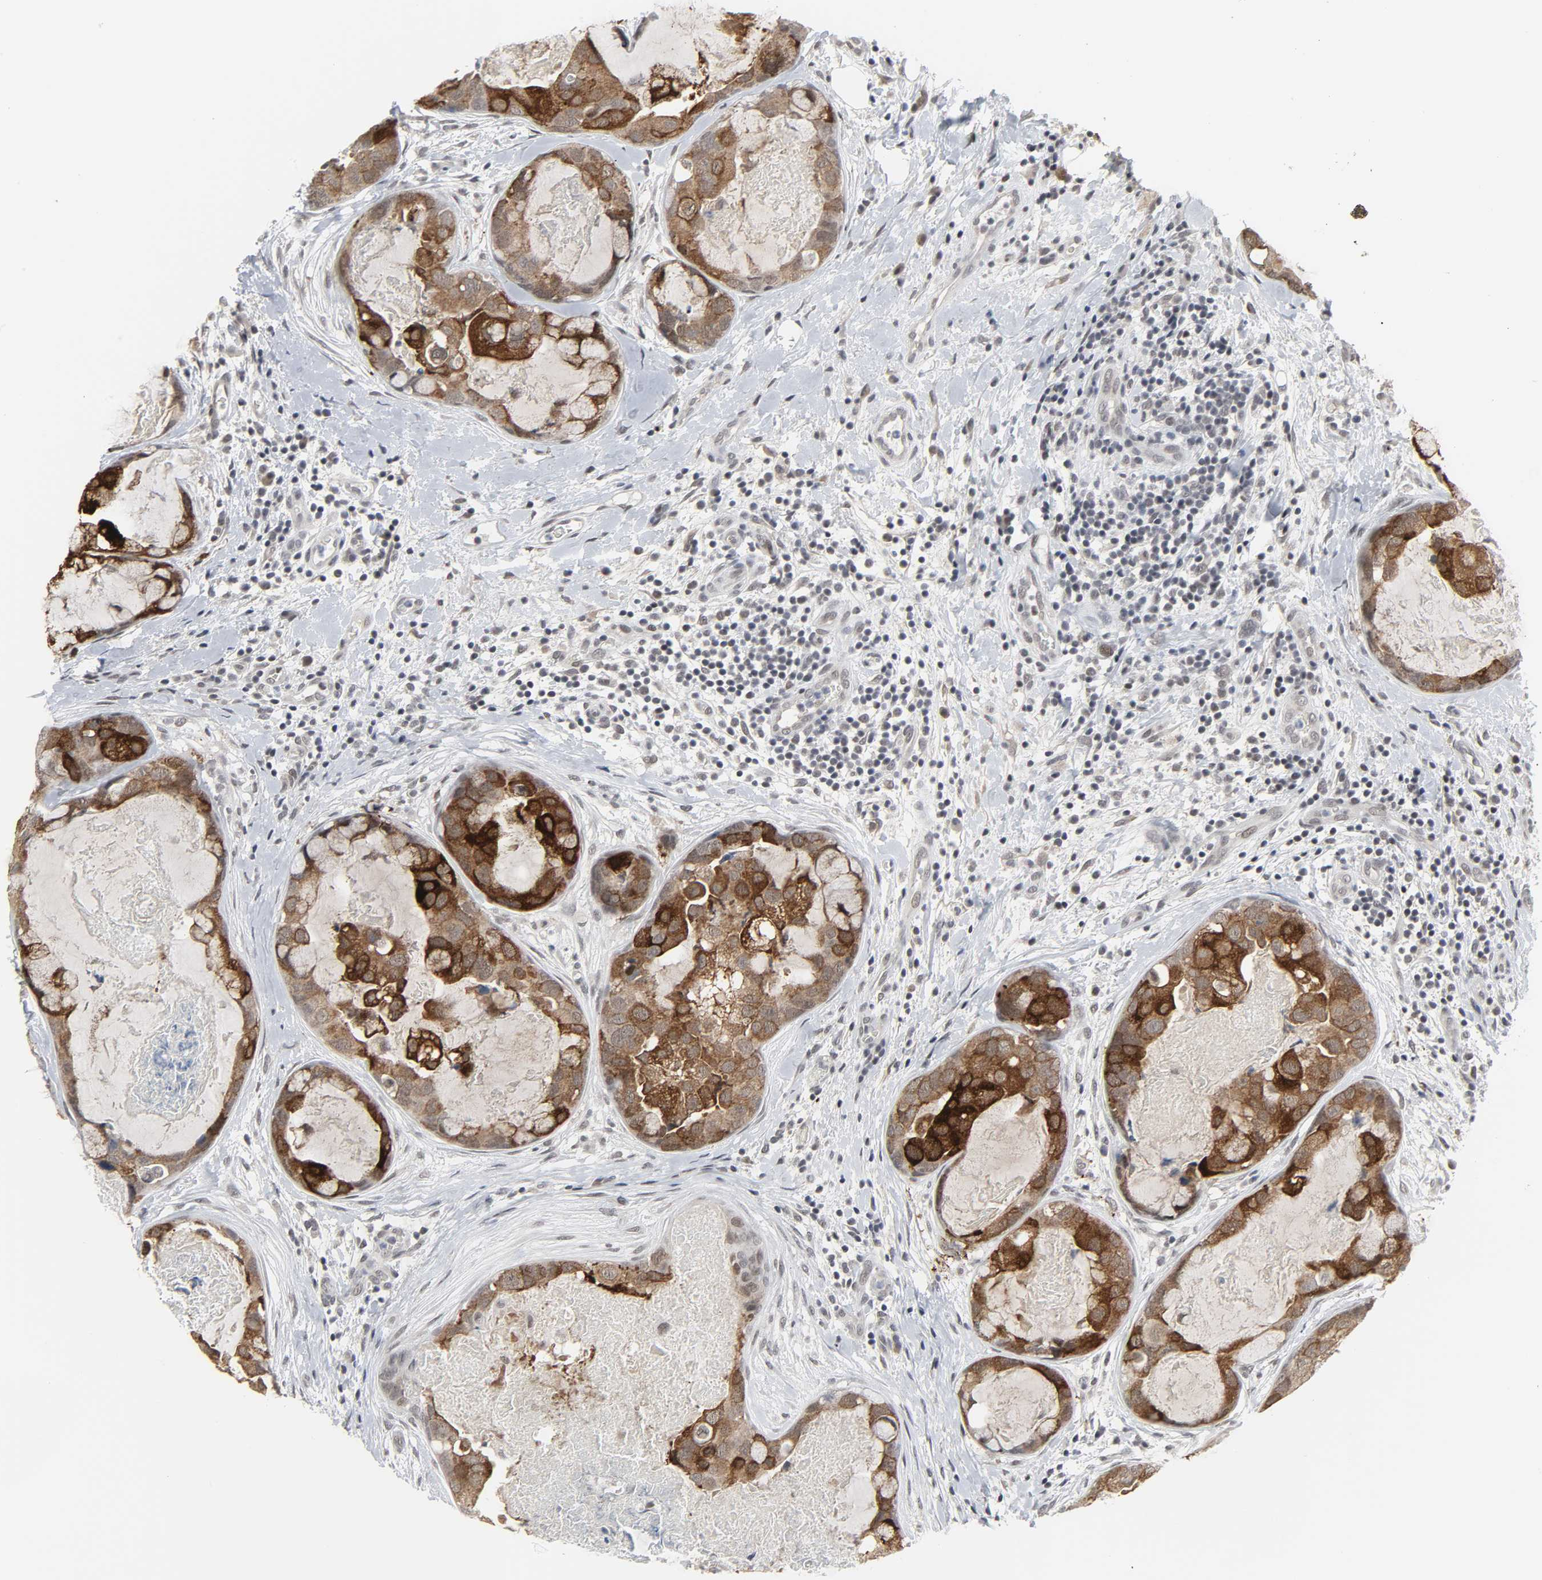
{"staining": {"intensity": "strong", "quantity": ">75%", "location": "cytoplasmic/membranous"}, "tissue": "breast cancer", "cell_type": "Tumor cells", "image_type": "cancer", "snomed": [{"axis": "morphology", "description": "Duct carcinoma"}, {"axis": "topography", "description": "Breast"}], "caption": "A photomicrograph showing strong cytoplasmic/membranous expression in approximately >75% of tumor cells in breast cancer, as visualized by brown immunohistochemical staining.", "gene": "MUC1", "patient": {"sex": "female", "age": 40}}